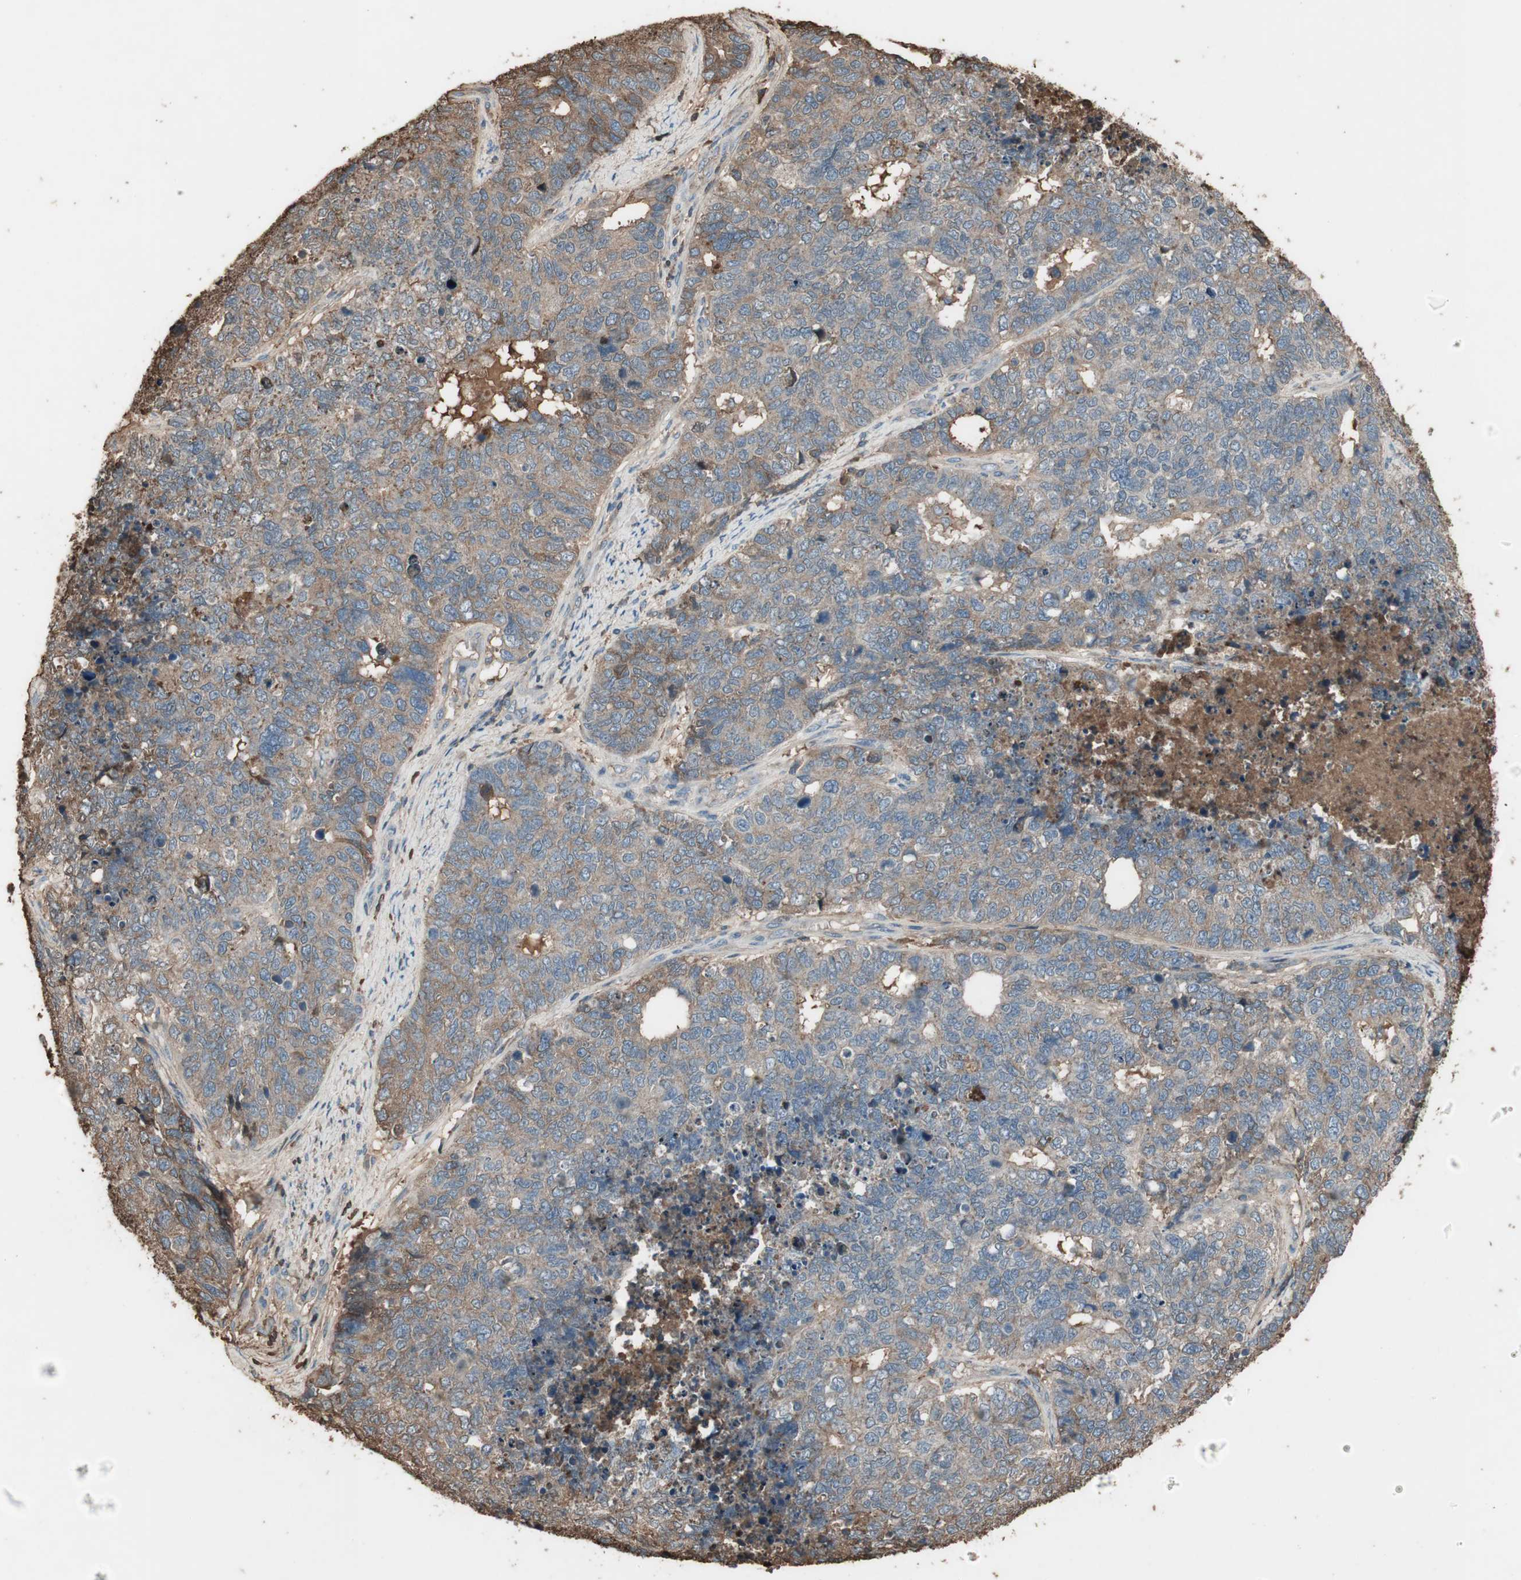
{"staining": {"intensity": "weak", "quantity": ">75%", "location": "cytoplasmic/membranous"}, "tissue": "cervical cancer", "cell_type": "Tumor cells", "image_type": "cancer", "snomed": [{"axis": "morphology", "description": "Squamous cell carcinoma, NOS"}, {"axis": "topography", "description": "Cervix"}], "caption": "Squamous cell carcinoma (cervical) stained for a protein (brown) demonstrates weak cytoplasmic/membranous positive staining in about >75% of tumor cells.", "gene": "MMP14", "patient": {"sex": "female", "age": 63}}